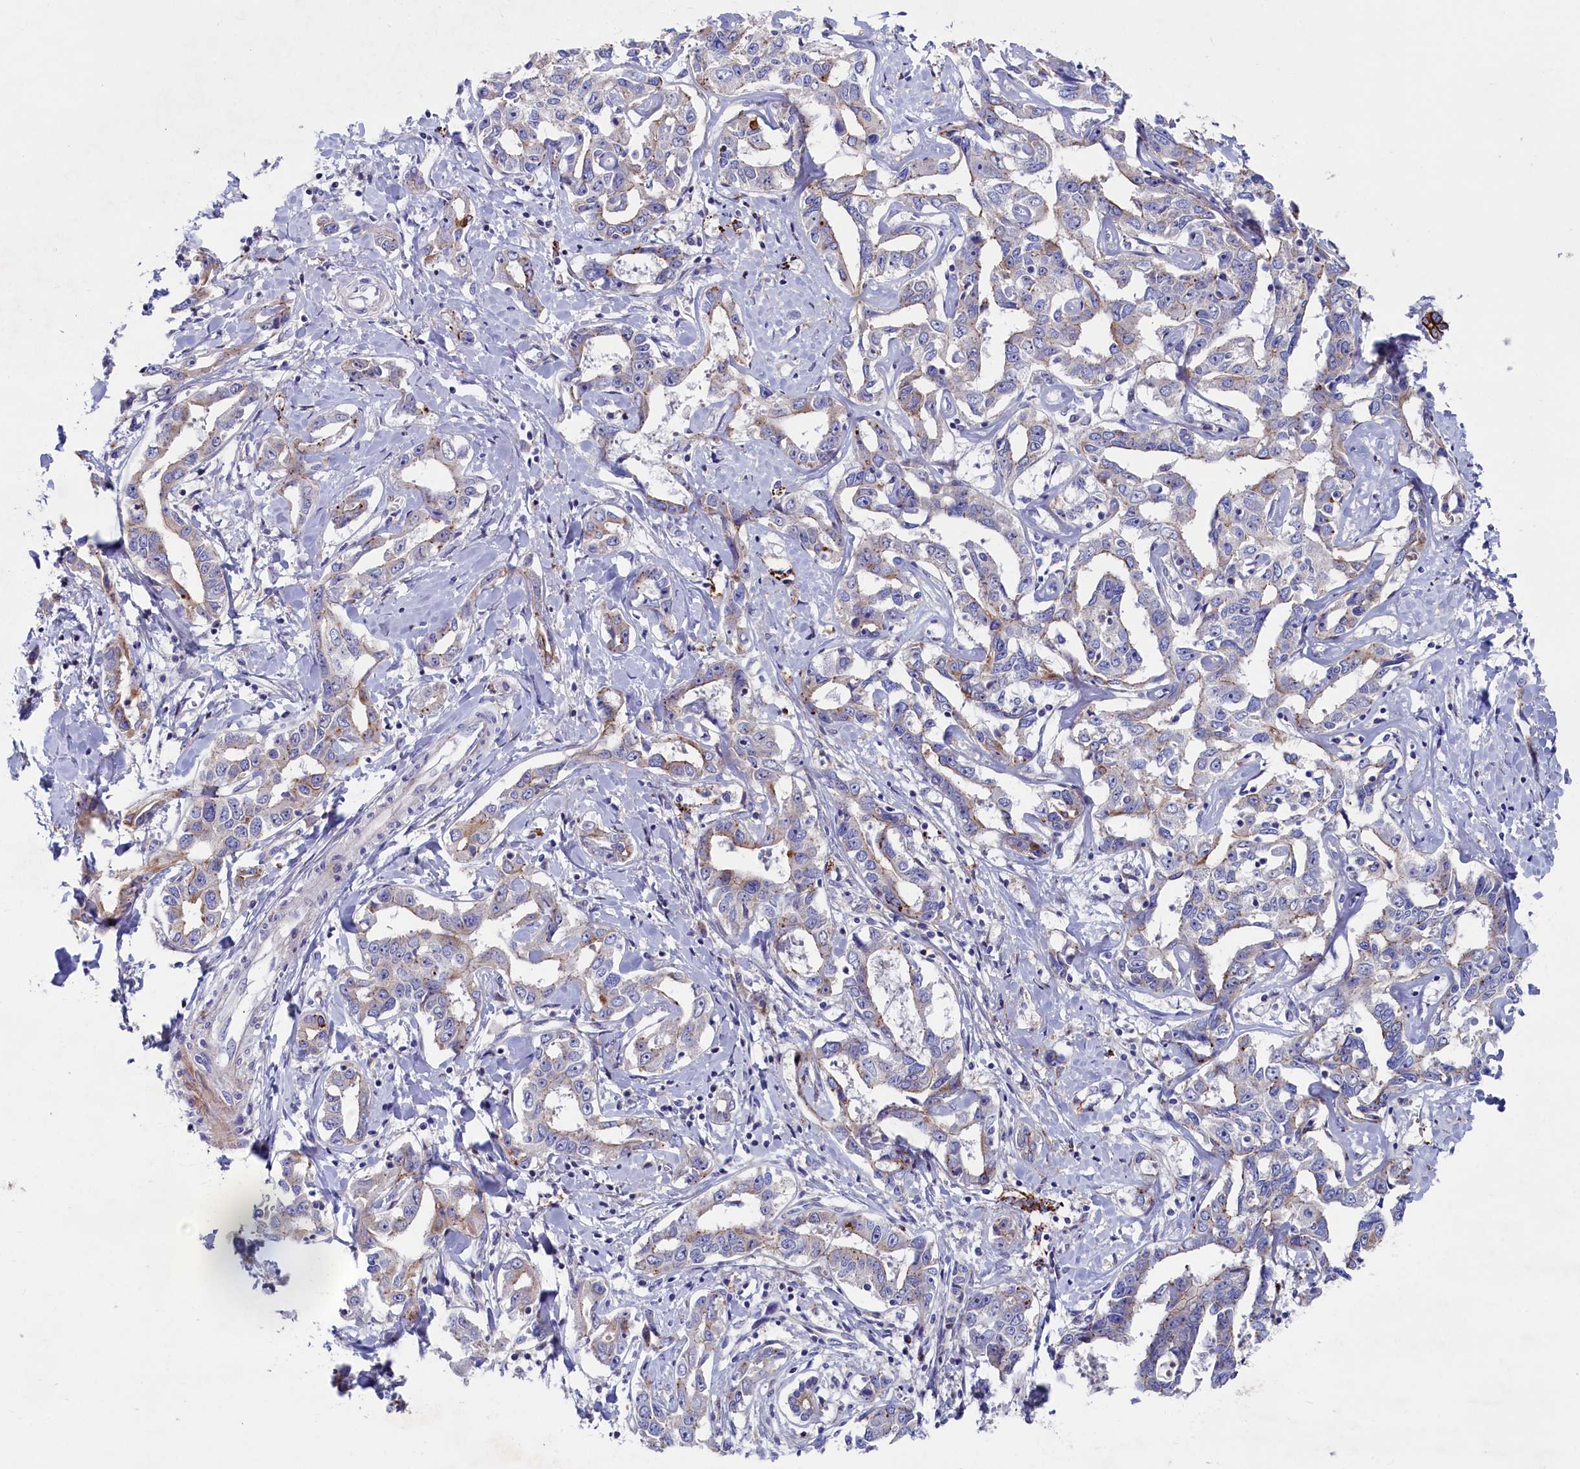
{"staining": {"intensity": "moderate", "quantity": "<25%", "location": "cytoplasmic/membranous"}, "tissue": "liver cancer", "cell_type": "Tumor cells", "image_type": "cancer", "snomed": [{"axis": "morphology", "description": "Cholangiocarcinoma"}, {"axis": "topography", "description": "Liver"}], "caption": "Immunohistochemical staining of human liver cancer exhibits low levels of moderate cytoplasmic/membranous protein expression in about <25% of tumor cells. (DAB = brown stain, brightfield microscopy at high magnification).", "gene": "NUDT7", "patient": {"sex": "male", "age": 59}}